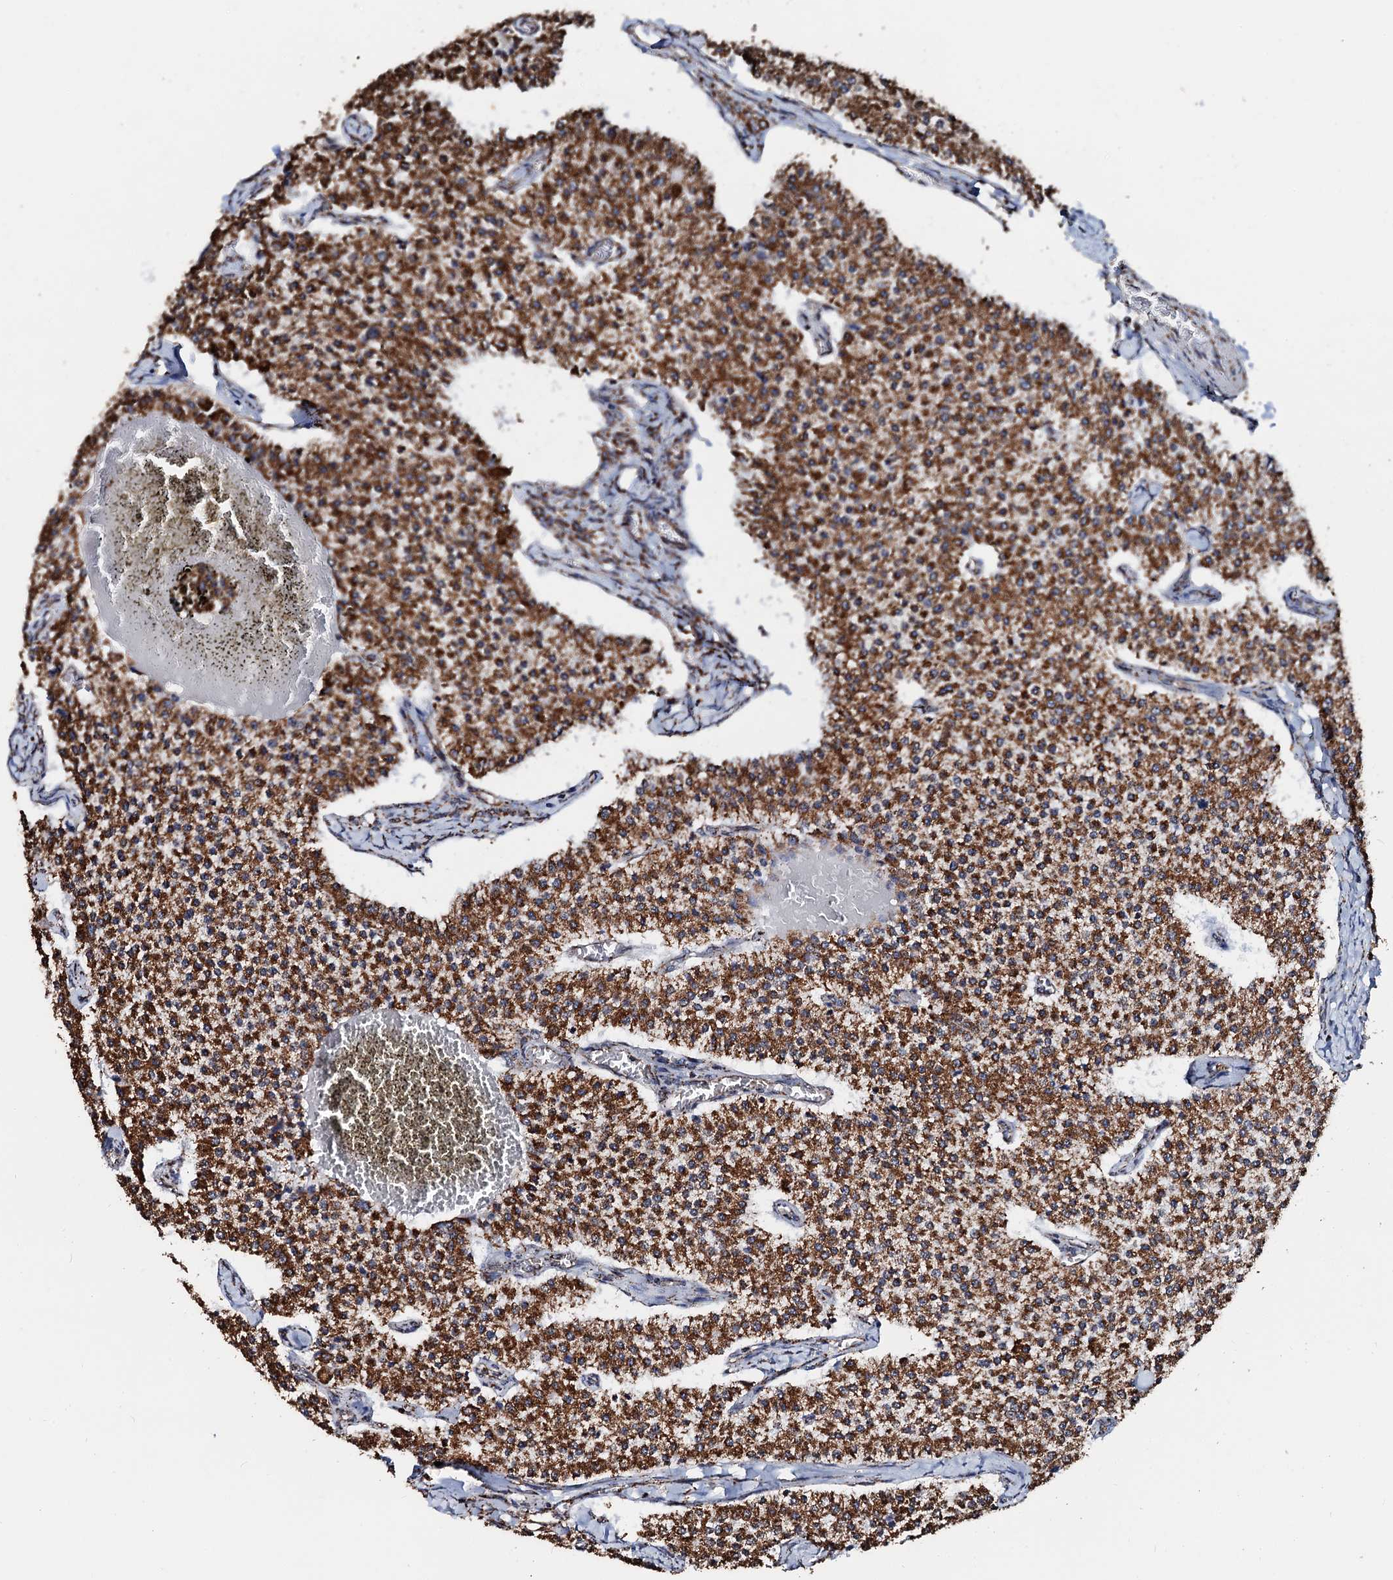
{"staining": {"intensity": "strong", "quantity": ">75%", "location": "cytoplasmic/membranous"}, "tissue": "carcinoid", "cell_type": "Tumor cells", "image_type": "cancer", "snomed": [{"axis": "morphology", "description": "Carcinoid, malignant, NOS"}, {"axis": "topography", "description": "Colon"}], "caption": "Protein staining by immunohistochemistry (IHC) shows strong cytoplasmic/membranous positivity in about >75% of tumor cells in carcinoid.", "gene": "SECISBP2L", "patient": {"sex": "female", "age": 52}}